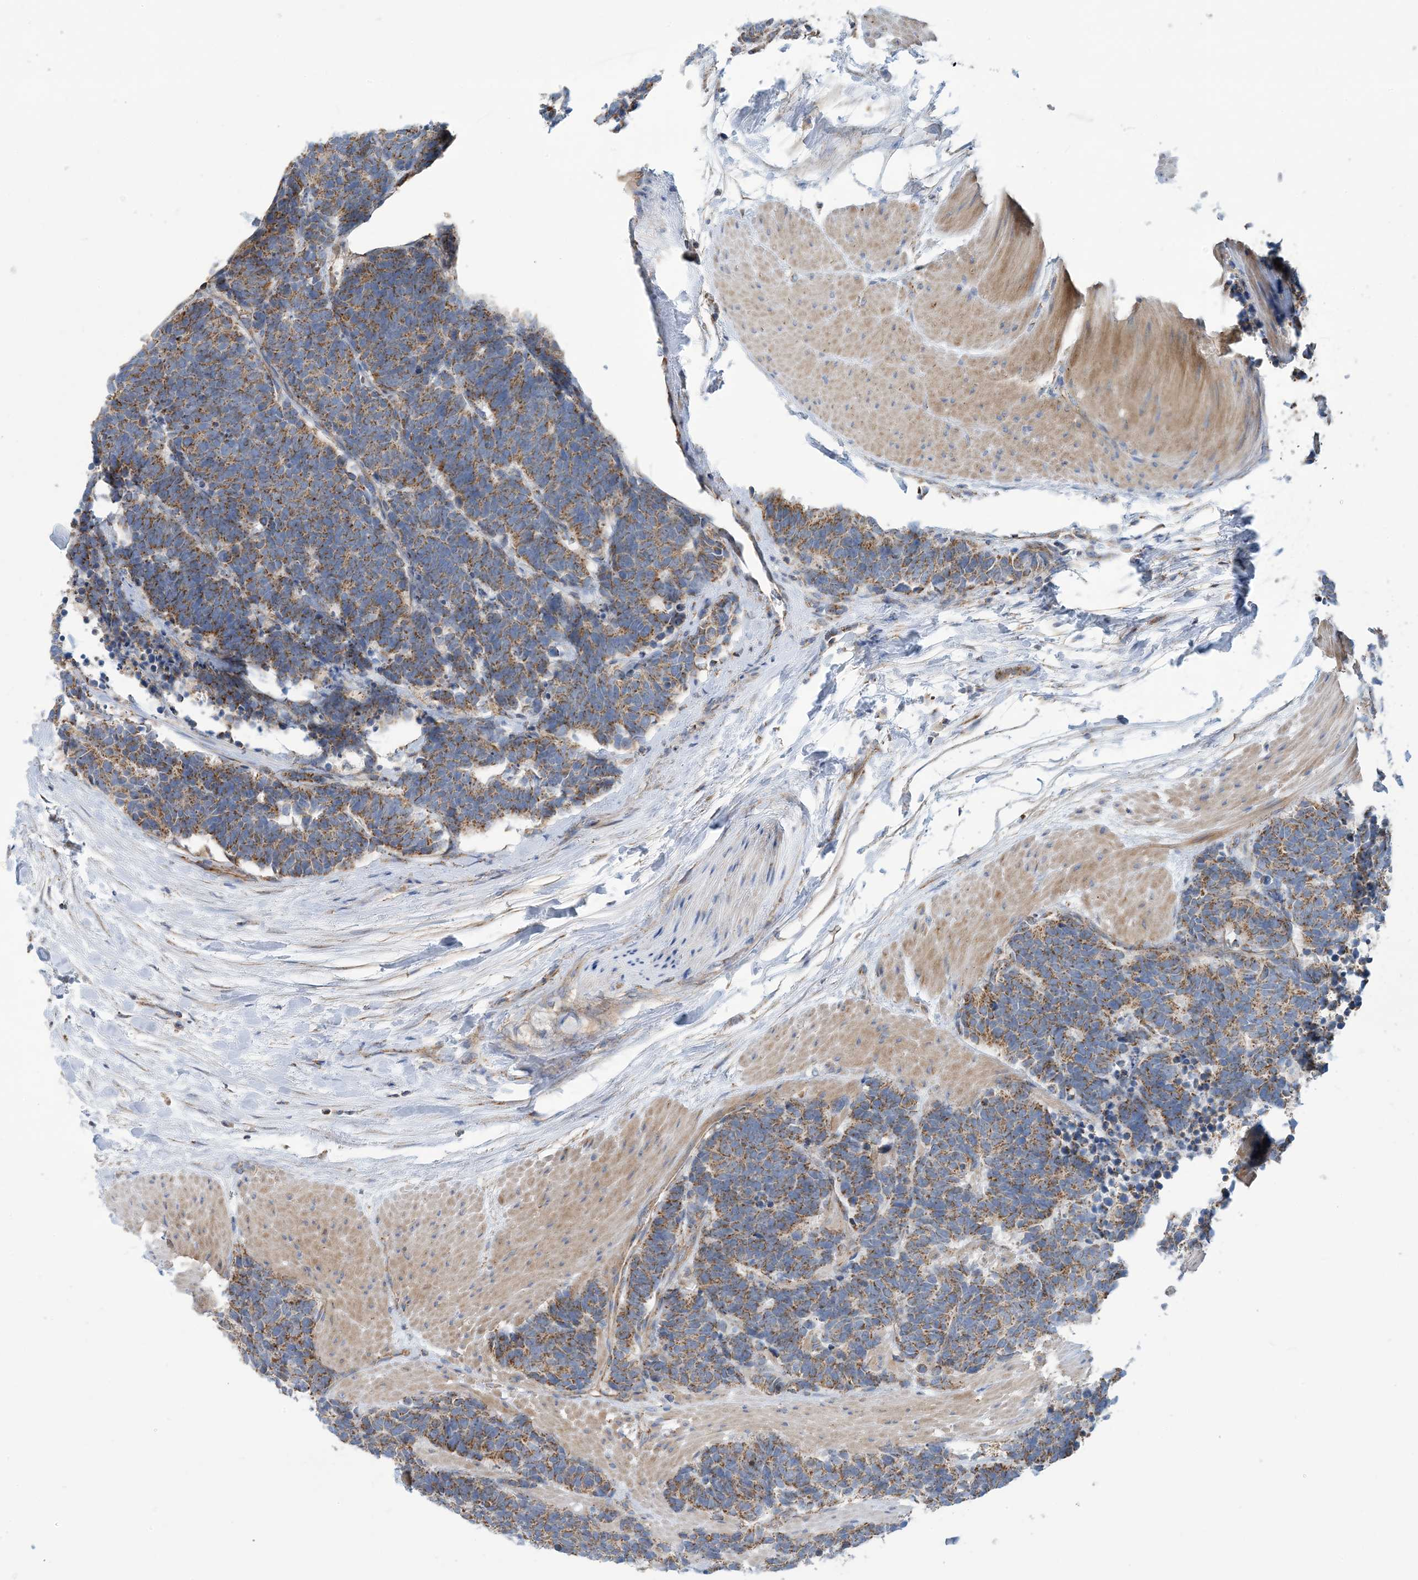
{"staining": {"intensity": "moderate", "quantity": ">75%", "location": "cytoplasmic/membranous"}, "tissue": "carcinoid", "cell_type": "Tumor cells", "image_type": "cancer", "snomed": [{"axis": "morphology", "description": "Carcinoma, NOS"}, {"axis": "morphology", "description": "Carcinoid, malignant, NOS"}, {"axis": "topography", "description": "Urinary bladder"}], "caption": "Carcinoma stained for a protein (brown) reveals moderate cytoplasmic/membranous positive expression in about >75% of tumor cells.", "gene": "PHOSPHO2", "patient": {"sex": "male", "age": 57}}